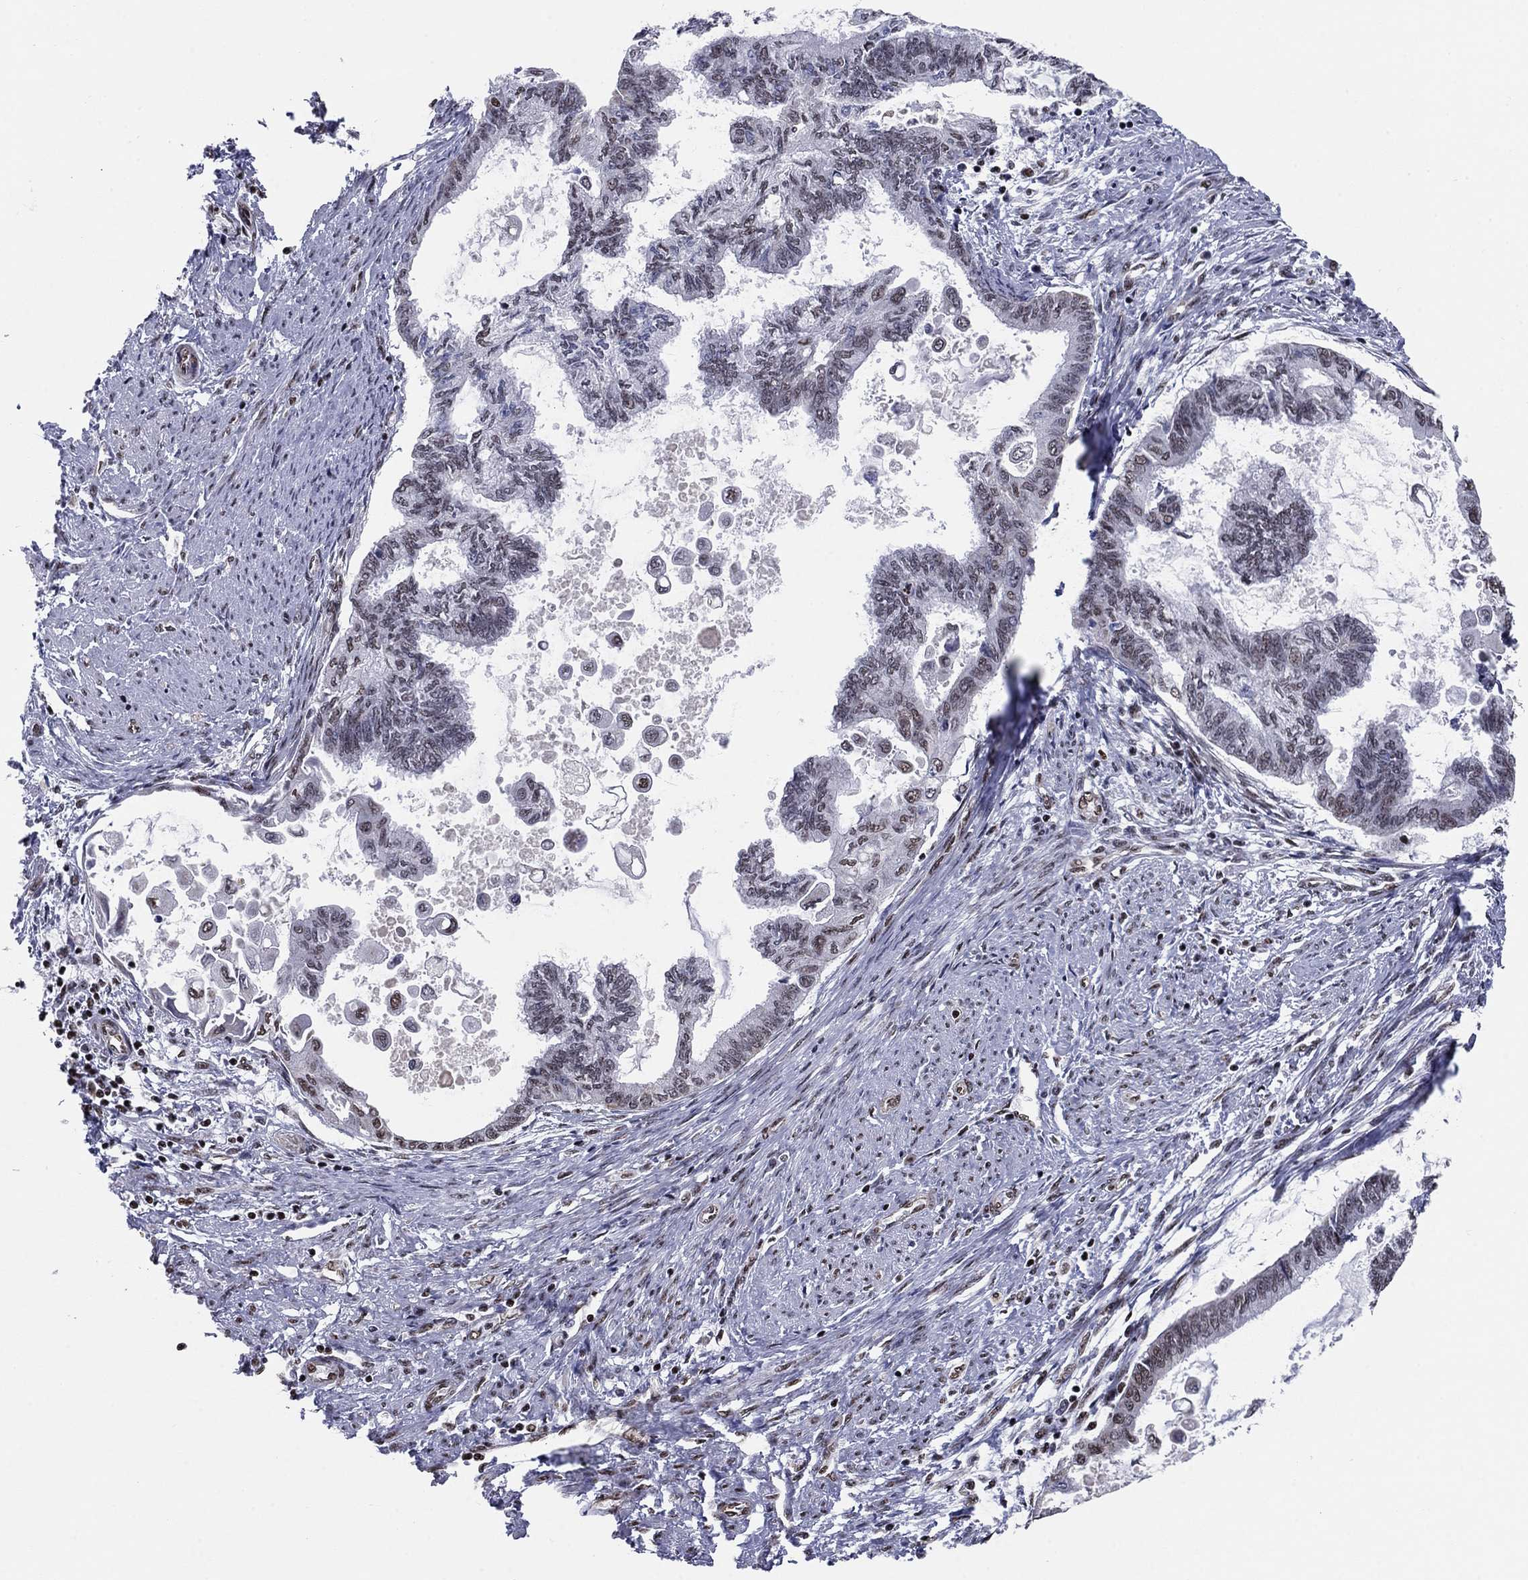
{"staining": {"intensity": "weak", "quantity": ">75%", "location": "nuclear"}, "tissue": "endometrial cancer", "cell_type": "Tumor cells", "image_type": "cancer", "snomed": [{"axis": "morphology", "description": "Adenocarcinoma, NOS"}, {"axis": "topography", "description": "Endometrium"}], "caption": "Protein analysis of endometrial adenocarcinoma tissue displays weak nuclear positivity in approximately >75% of tumor cells.", "gene": "N4BP2", "patient": {"sex": "female", "age": 86}}